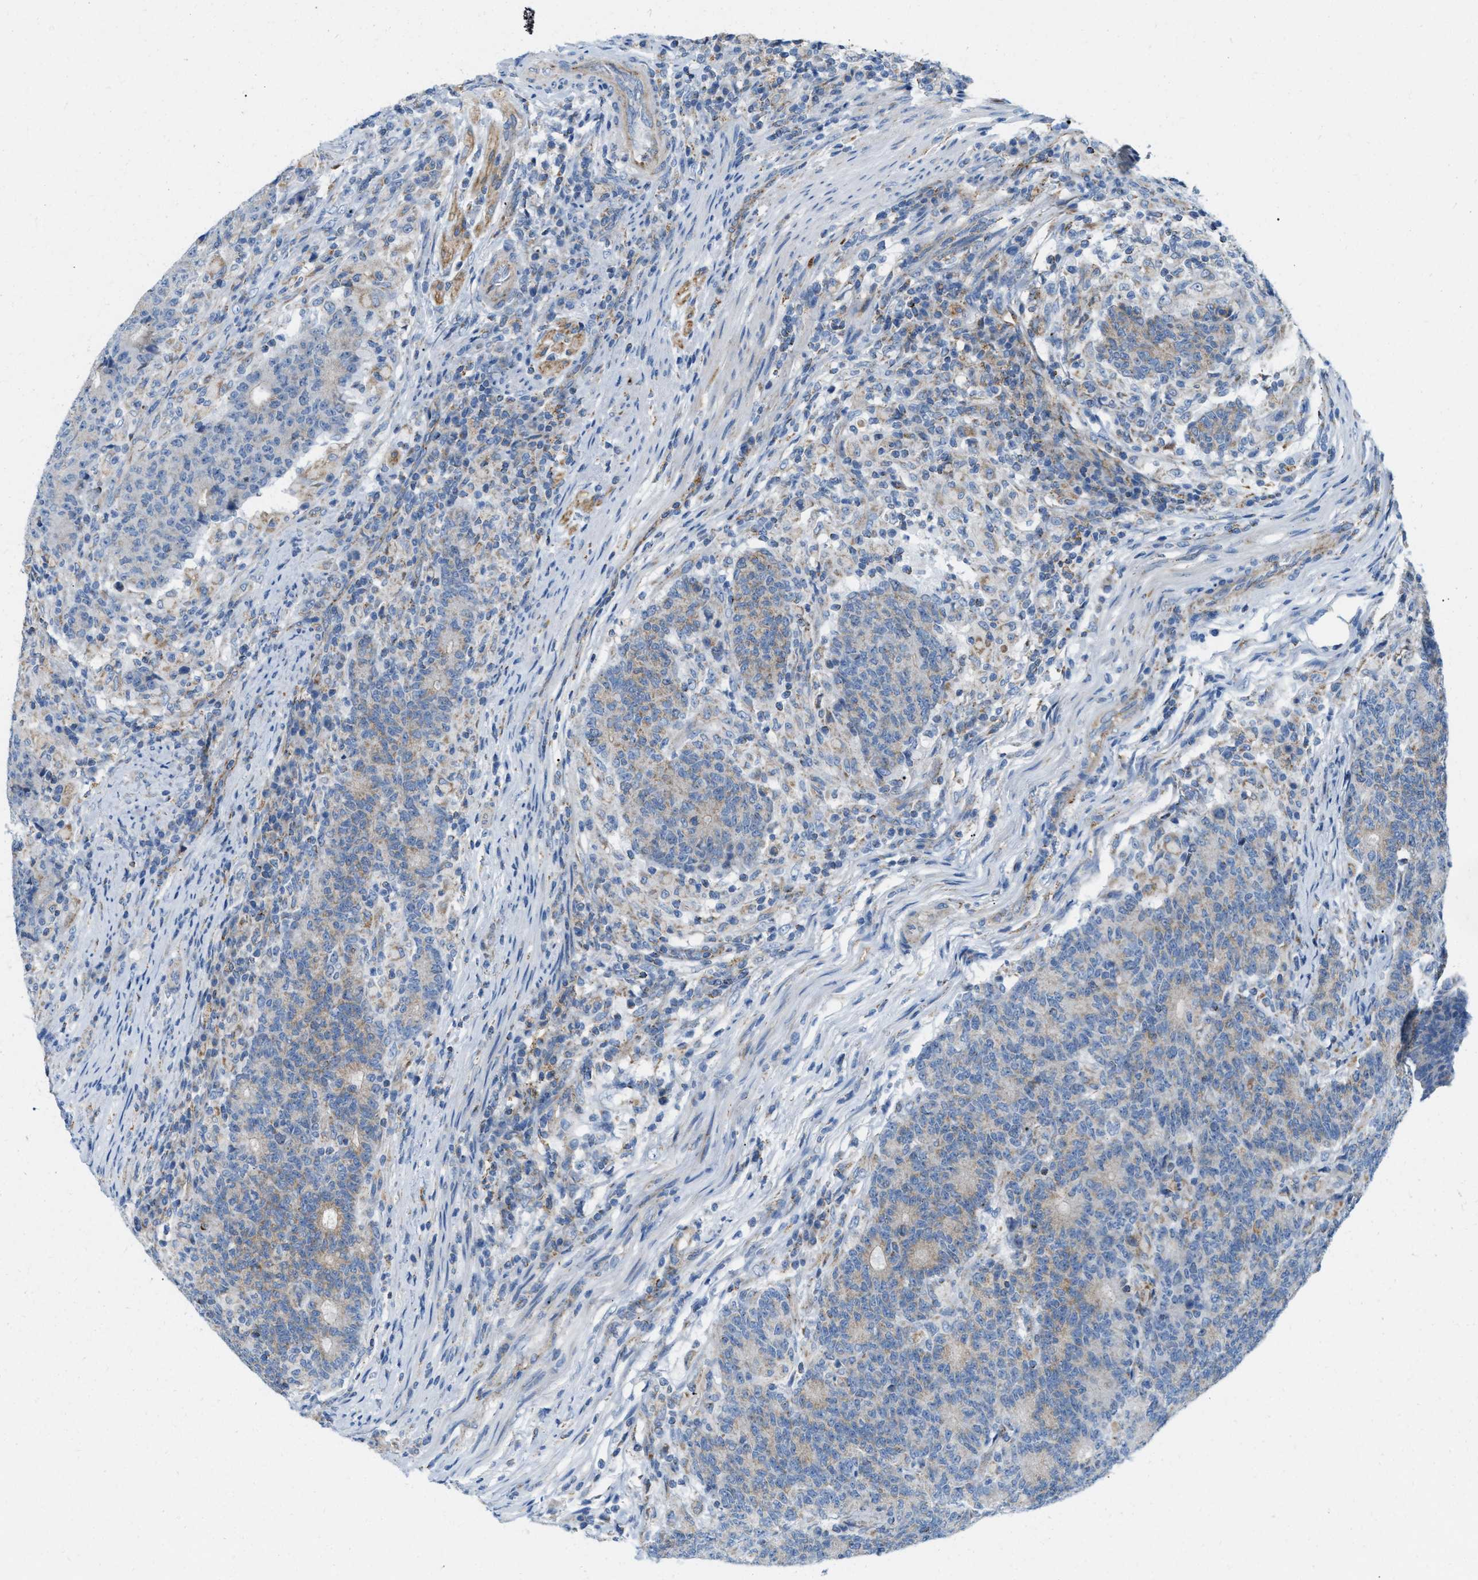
{"staining": {"intensity": "weak", "quantity": "<25%", "location": "cytoplasmic/membranous"}, "tissue": "colorectal cancer", "cell_type": "Tumor cells", "image_type": "cancer", "snomed": [{"axis": "morphology", "description": "Normal tissue, NOS"}, {"axis": "morphology", "description": "Adenocarcinoma, NOS"}, {"axis": "topography", "description": "Colon"}], "caption": "Immunohistochemistry of colorectal adenocarcinoma shows no positivity in tumor cells.", "gene": "JADE1", "patient": {"sex": "female", "age": 75}}